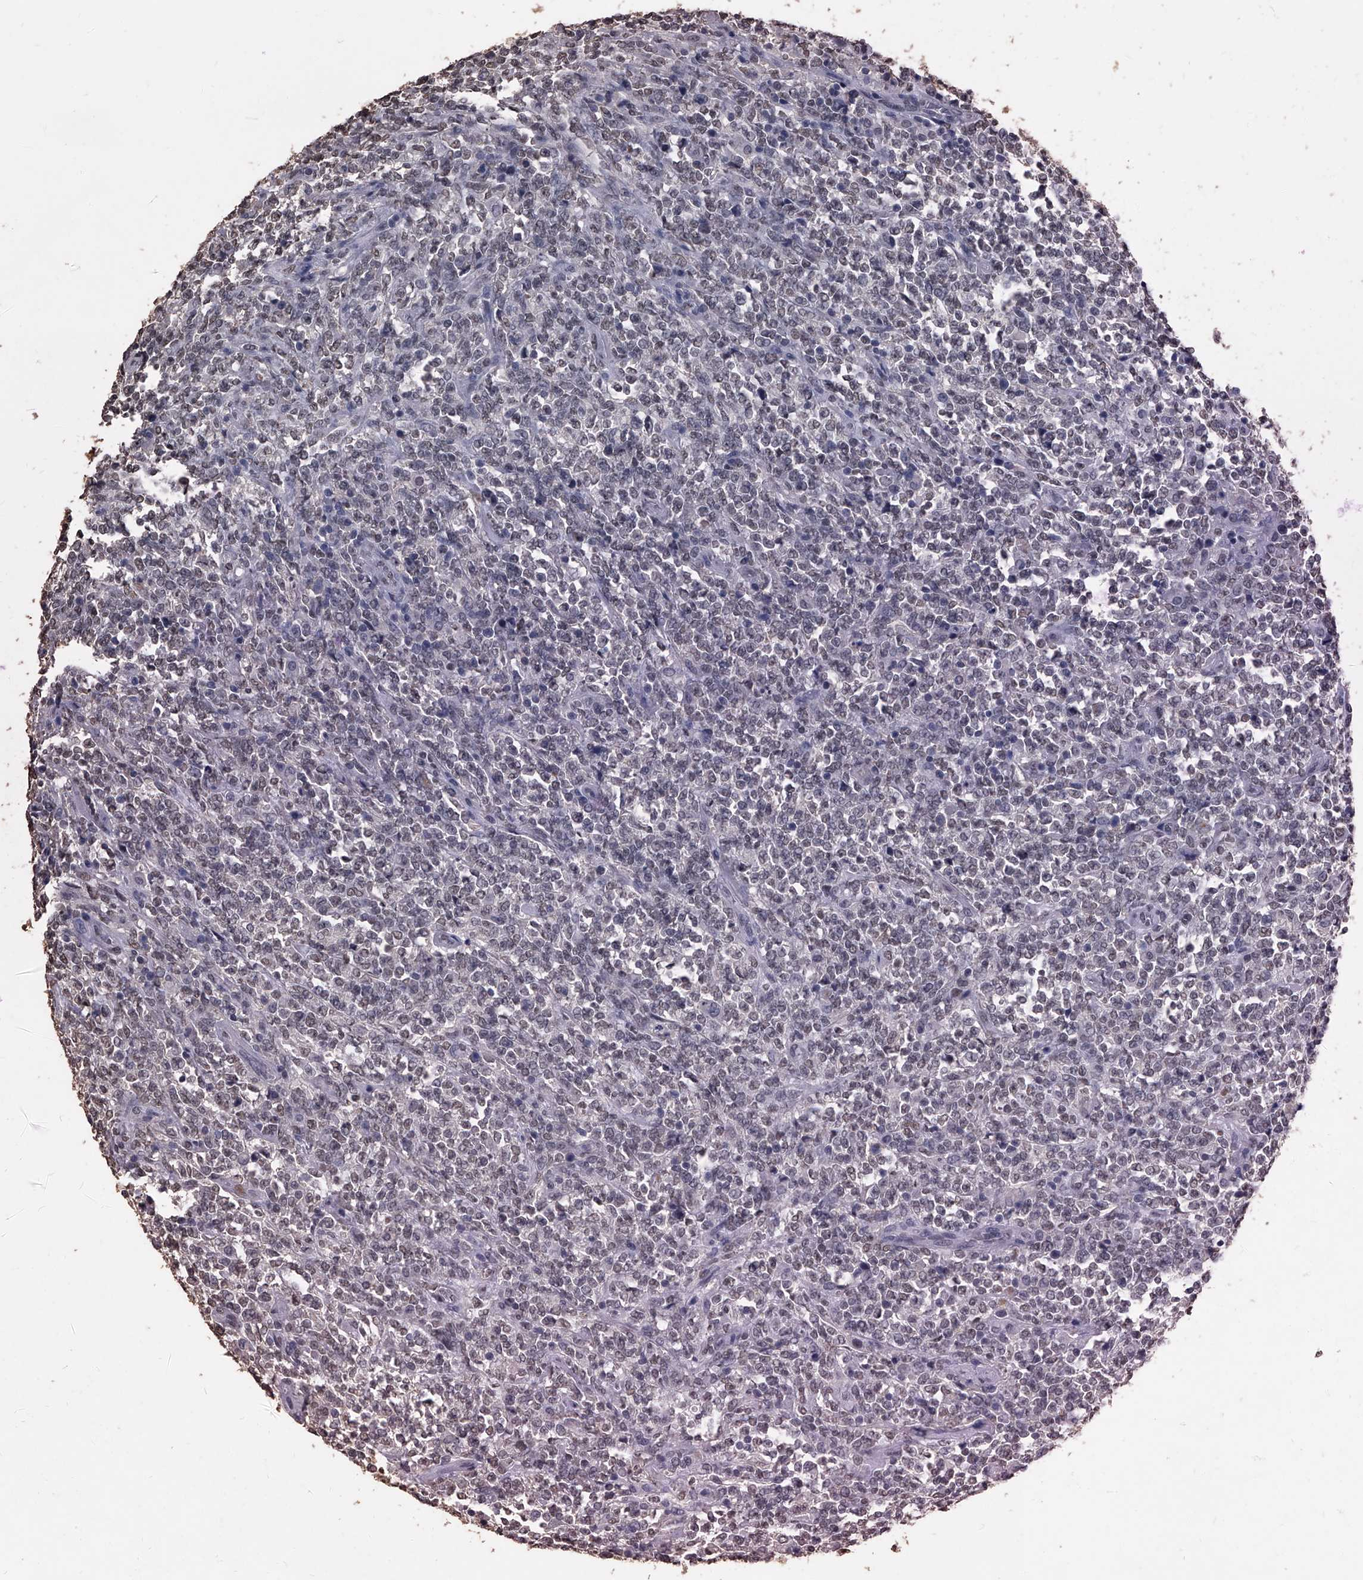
{"staining": {"intensity": "weak", "quantity": "25%-75%", "location": "nuclear"}, "tissue": "lymphoma", "cell_type": "Tumor cells", "image_type": "cancer", "snomed": [{"axis": "morphology", "description": "Malignant lymphoma, non-Hodgkin's type, High grade"}, {"axis": "topography", "description": "Soft tissue"}], "caption": "Brown immunohistochemical staining in lymphoma exhibits weak nuclear positivity in approximately 25%-75% of tumor cells. (IHC, brightfield microscopy, high magnification).", "gene": "MATR3", "patient": {"sex": "male", "age": 18}}